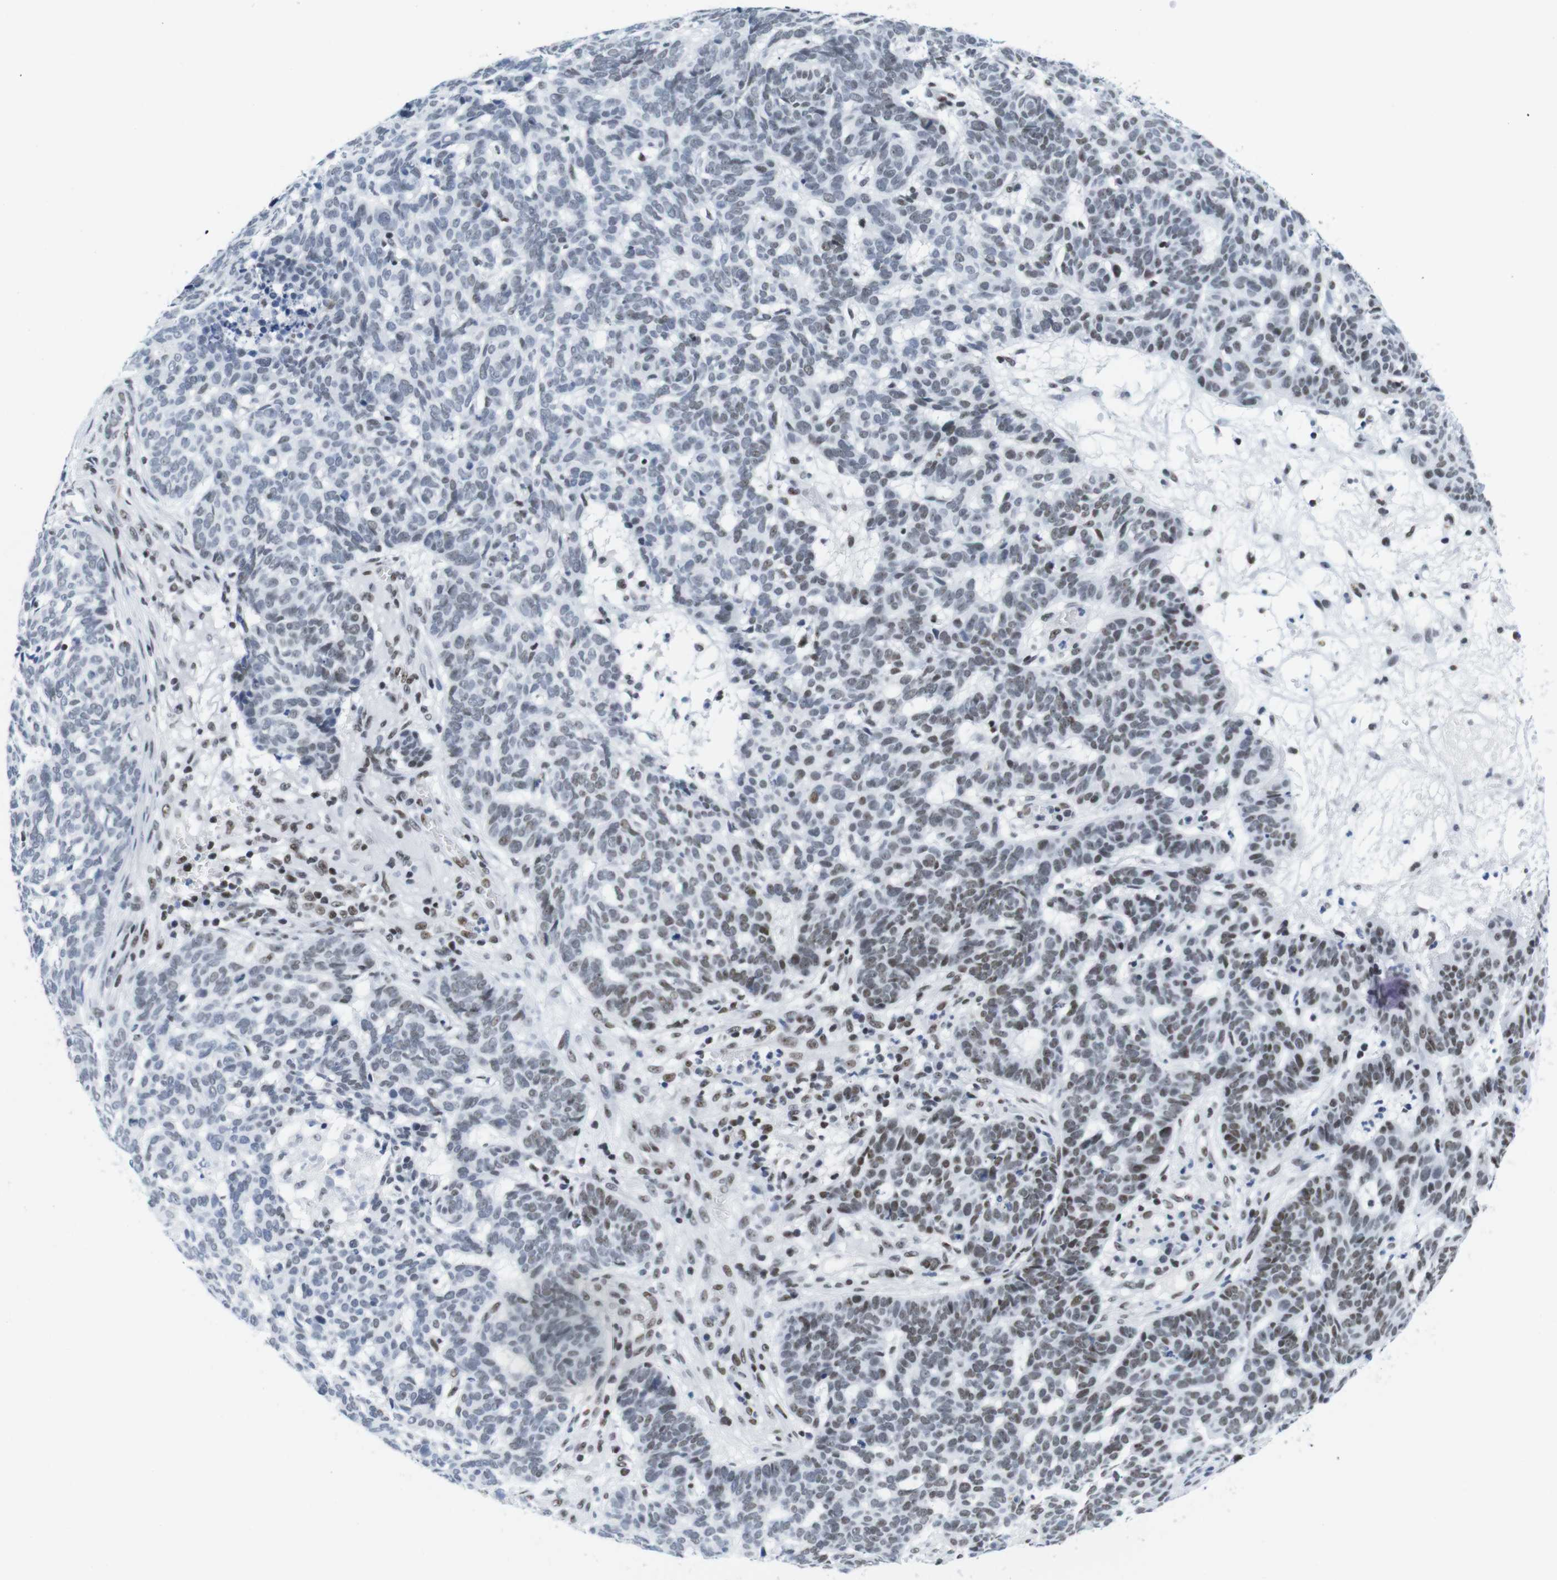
{"staining": {"intensity": "moderate", "quantity": "<25%", "location": "nuclear"}, "tissue": "skin cancer", "cell_type": "Tumor cells", "image_type": "cancer", "snomed": [{"axis": "morphology", "description": "Basal cell carcinoma"}, {"axis": "topography", "description": "Skin"}], "caption": "DAB immunohistochemical staining of skin cancer reveals moderate nuclear protein staining in approximately <25% of tumor cells.", "gene": "IFI16", "patient": {"sex": "male", "age": 85}}